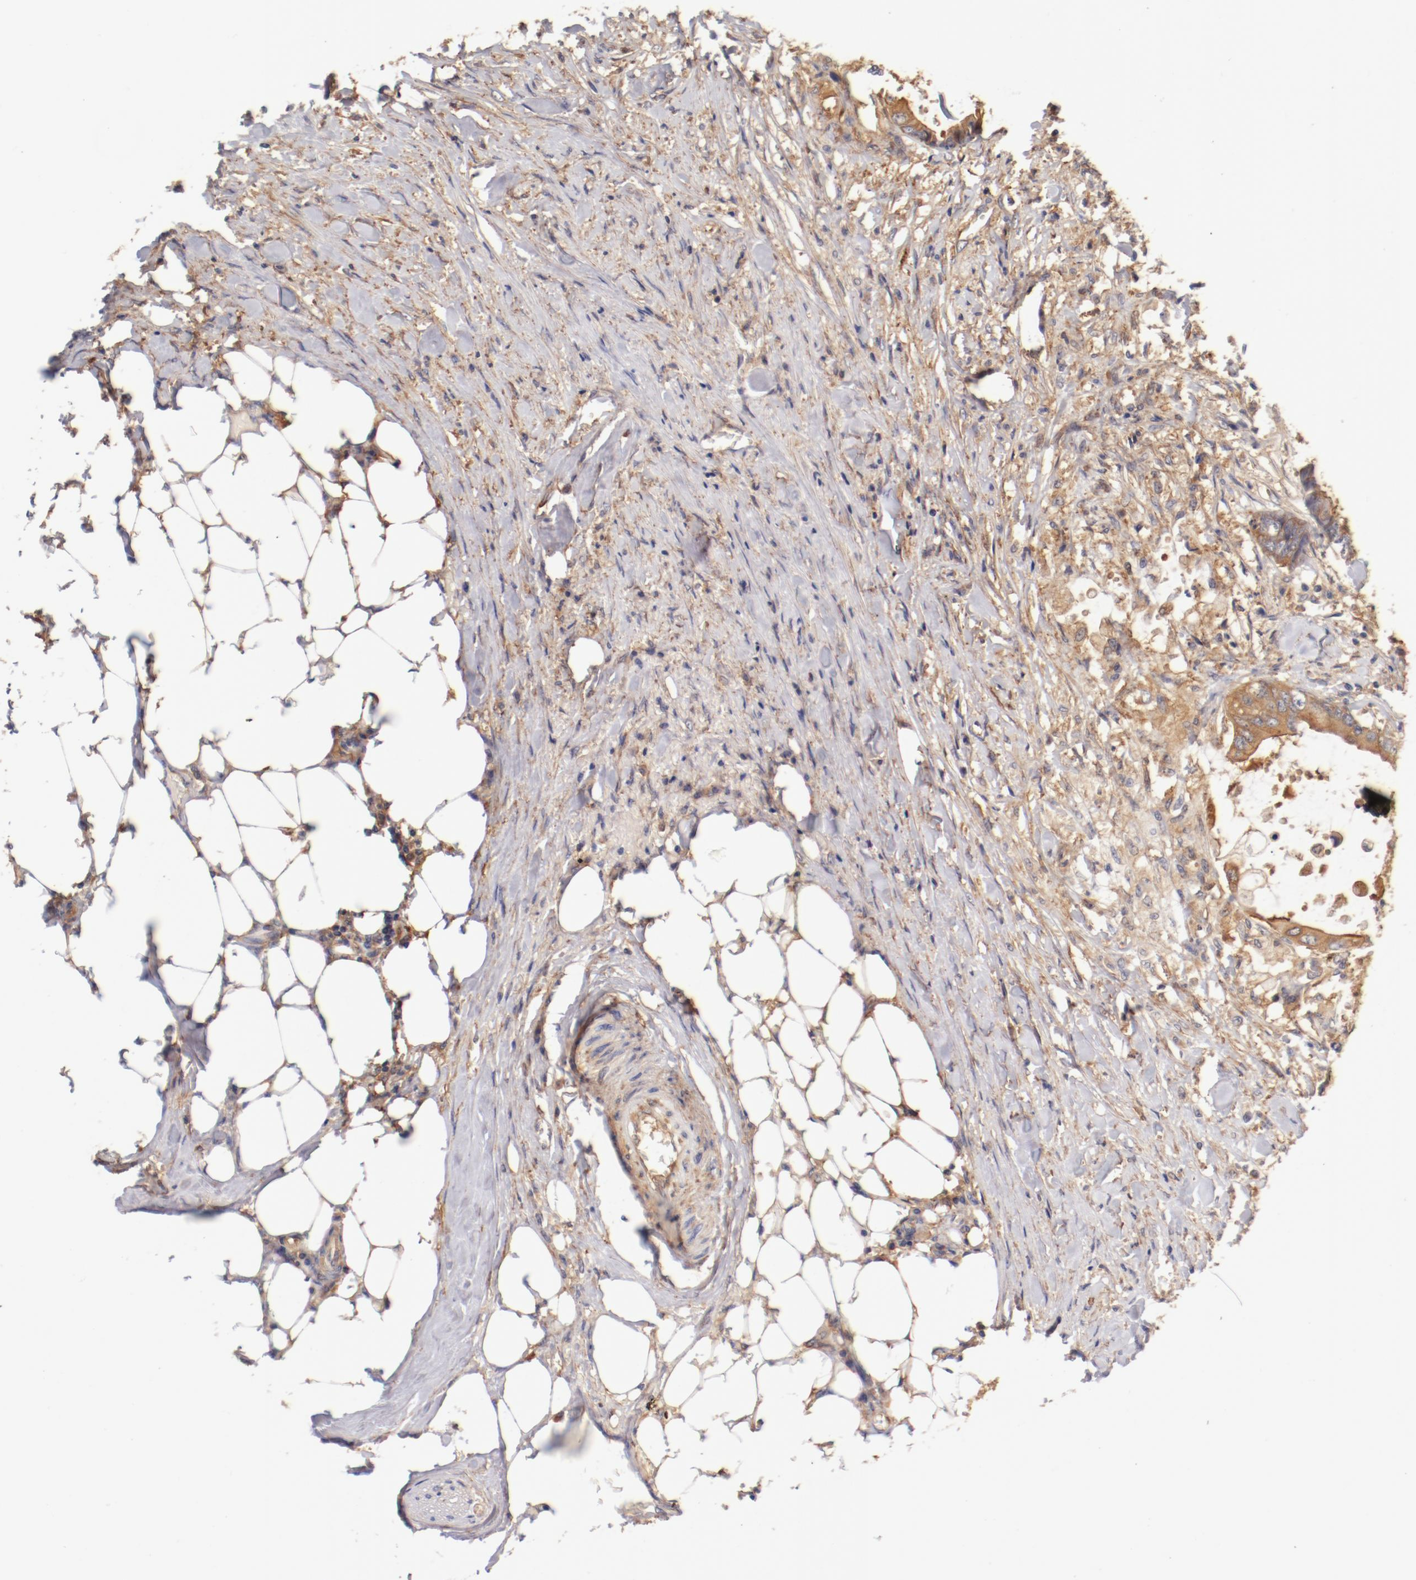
{"staining": {"intensity": "moderate", "quantity": ">75%", "location": "cytoplasmic/membranous"}, "tissue": "colorectal cancer", "cell_type": "Tumor cells", "image_type": "cancer", "snomed": [{"axis": "morphology", "description": "Normal tissue, NOS"}, {"axis": "morphology", "description": "Adenocarcinoma, NOS"}, {"axis": "topography", "description": "Rectum"}, {"axis": "topography", "description": "Peripheral nerve tissue"}], "caption": "IHC image of neoplastic tissue: human colorectal adenocarcinoma stained using IHC exhibits medium levels of moderate protein expression localized specifically in the cytoplasmic/membranous of tumor cells, appearing as a cytoplasmic/membranous brown color.", "gene": "FCMR", "patient": {"sex": "female", "age": 77}}